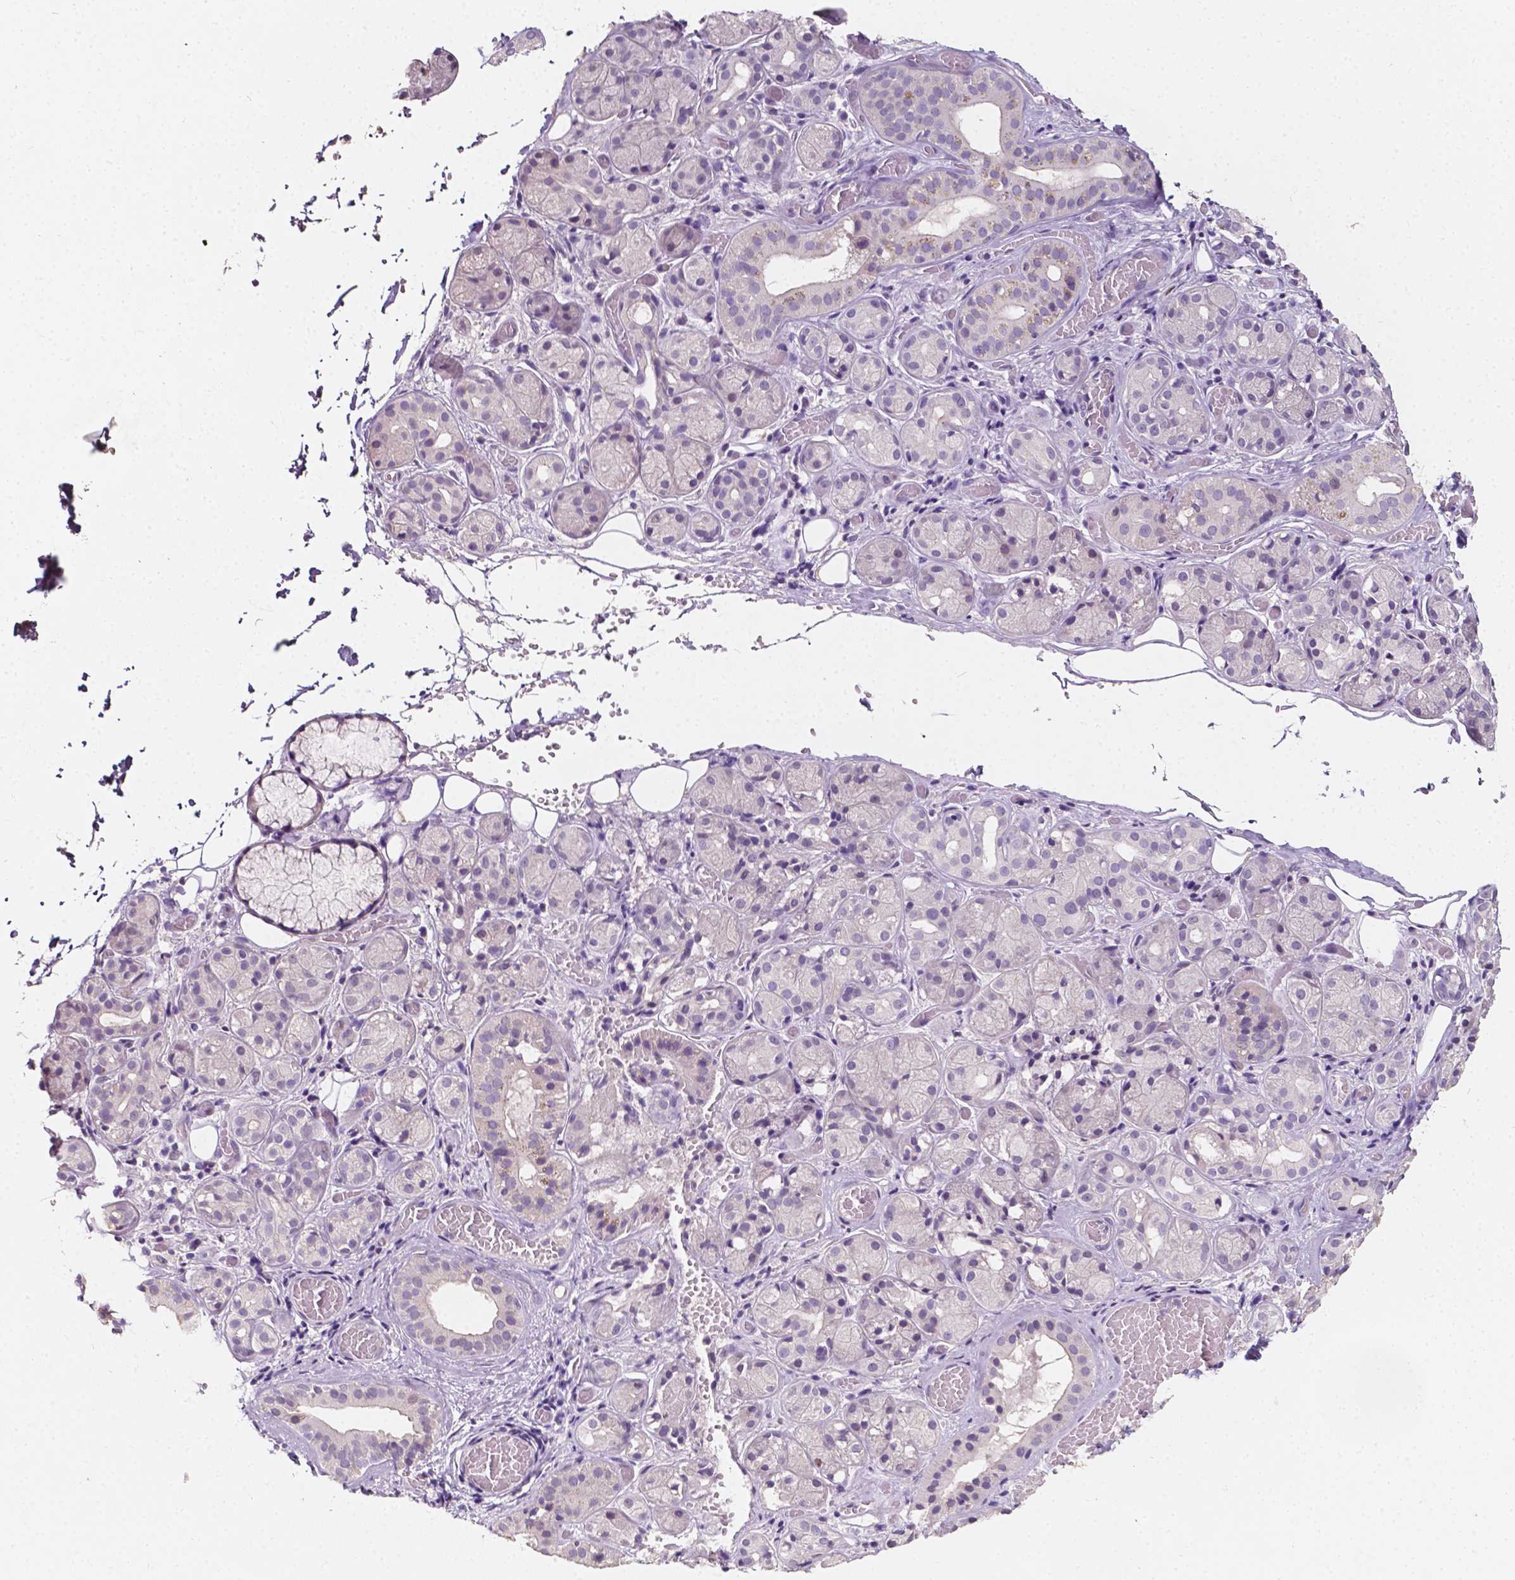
{"staining": {"intensity": "negative", "quantity": "none", "location": "none"}, "tissue": "salivary gland", "cell_type": "Glandular cells", "image_type": "normal", "snomed": [{"axis": "morphology", "description": "Normal tissue, NOS"}, {"axis": "topography", "description": "Salivary gland"}, {"axis": "topography", "description": "Peripheral nerve tissue"}], "caption": "Human salivary gland stained for a protein using immunohistochemistry (IHC) demonstrates no expression in glandular cells.", "gene": "TAL1", "patient": {"sex": "male", "age": 71}}